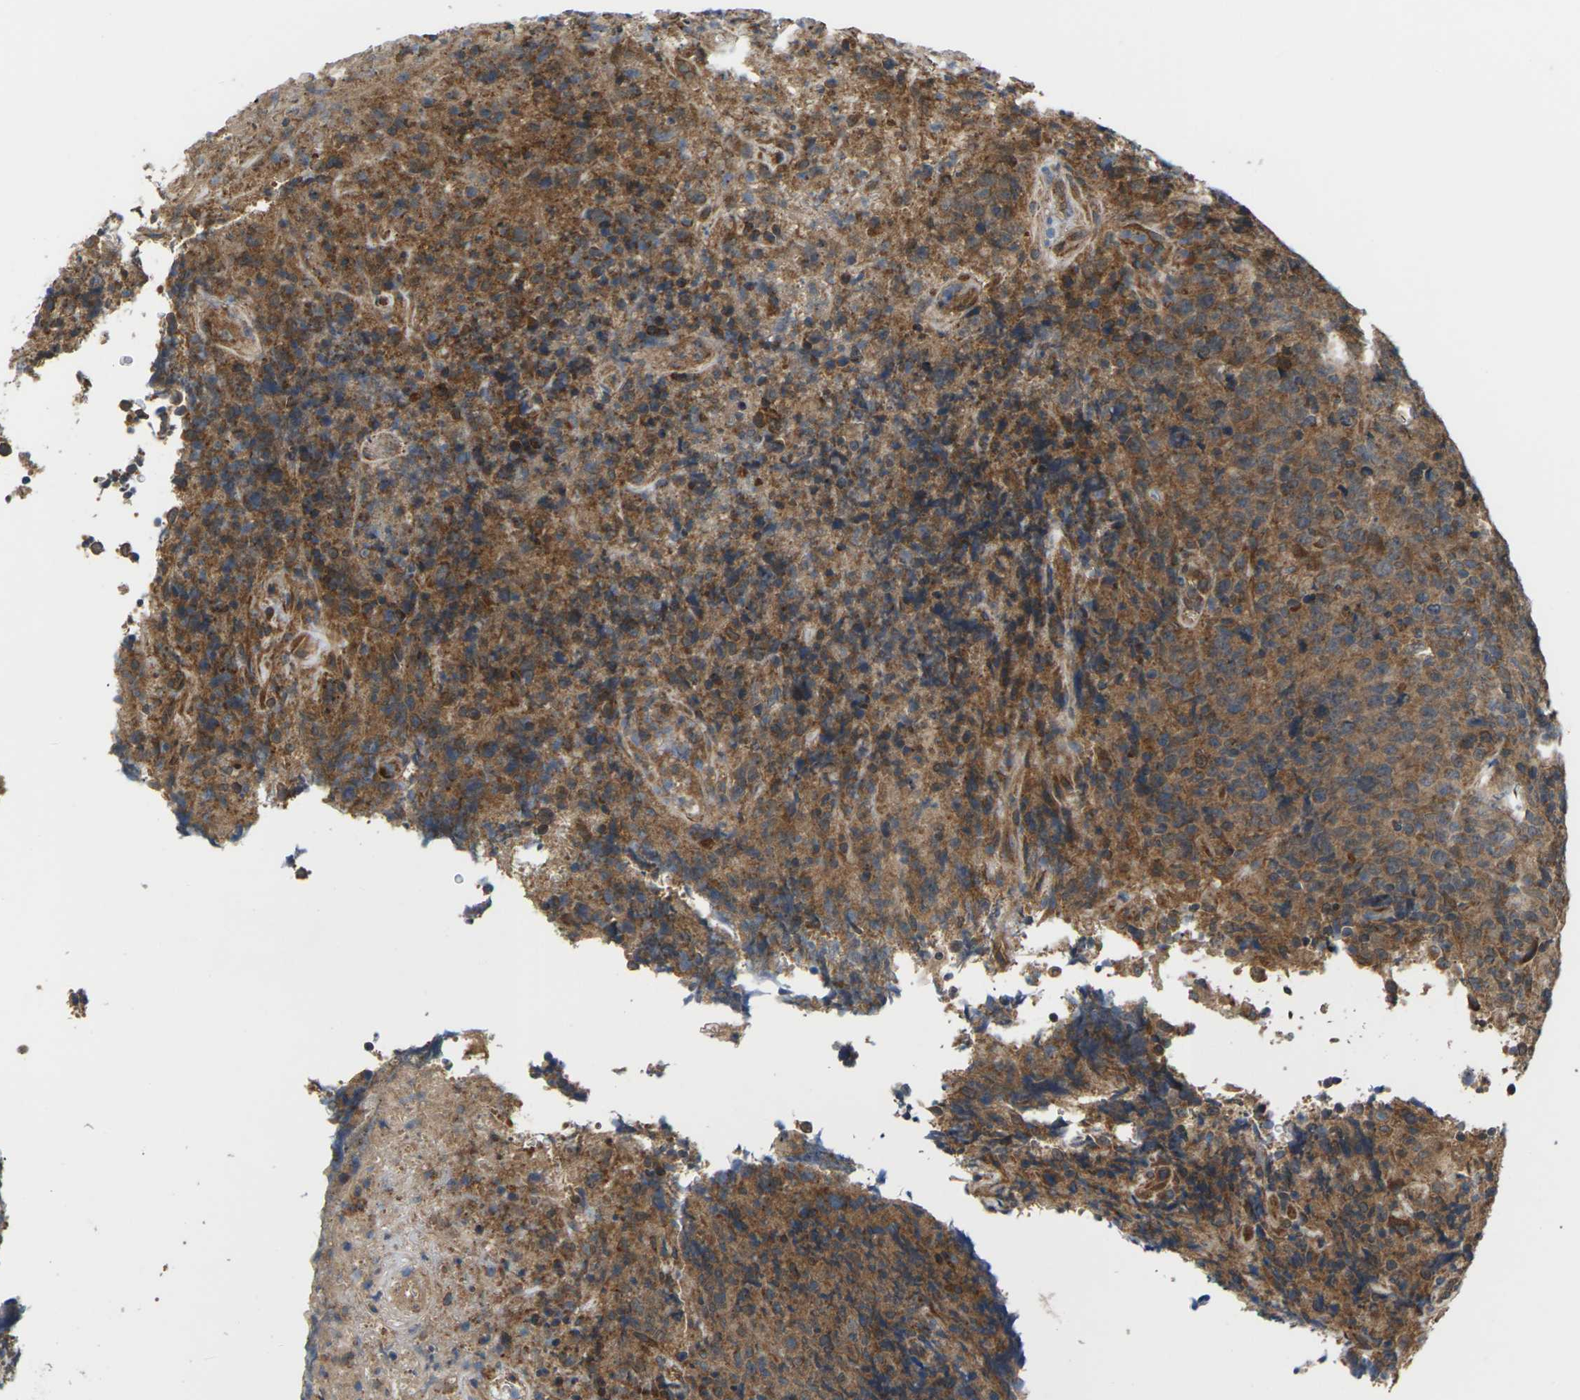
{"staining": {"intensity": "moderate", "quantity": ">75%", "location": "cytoplasmic/membranous"}, "tissue": "lymphoma", "cell_type": "Tumor cells", "image_type": "cancer", "snomed": [{"axis": "morphology", "description": "Malignant lymphoma, non-Hodgkin's type, High grade"}, {"axis": "topography", "description": "Tonsil"}], "caption": "The histopathology image demonstrates immunohistochemical staining of lymphoma. There is moderate cytoplasmic/membranous expression is seen in approximately >75% of tumor cells.", "gene": "NRAS", "patient": {"sex": "female", "age": 36}}